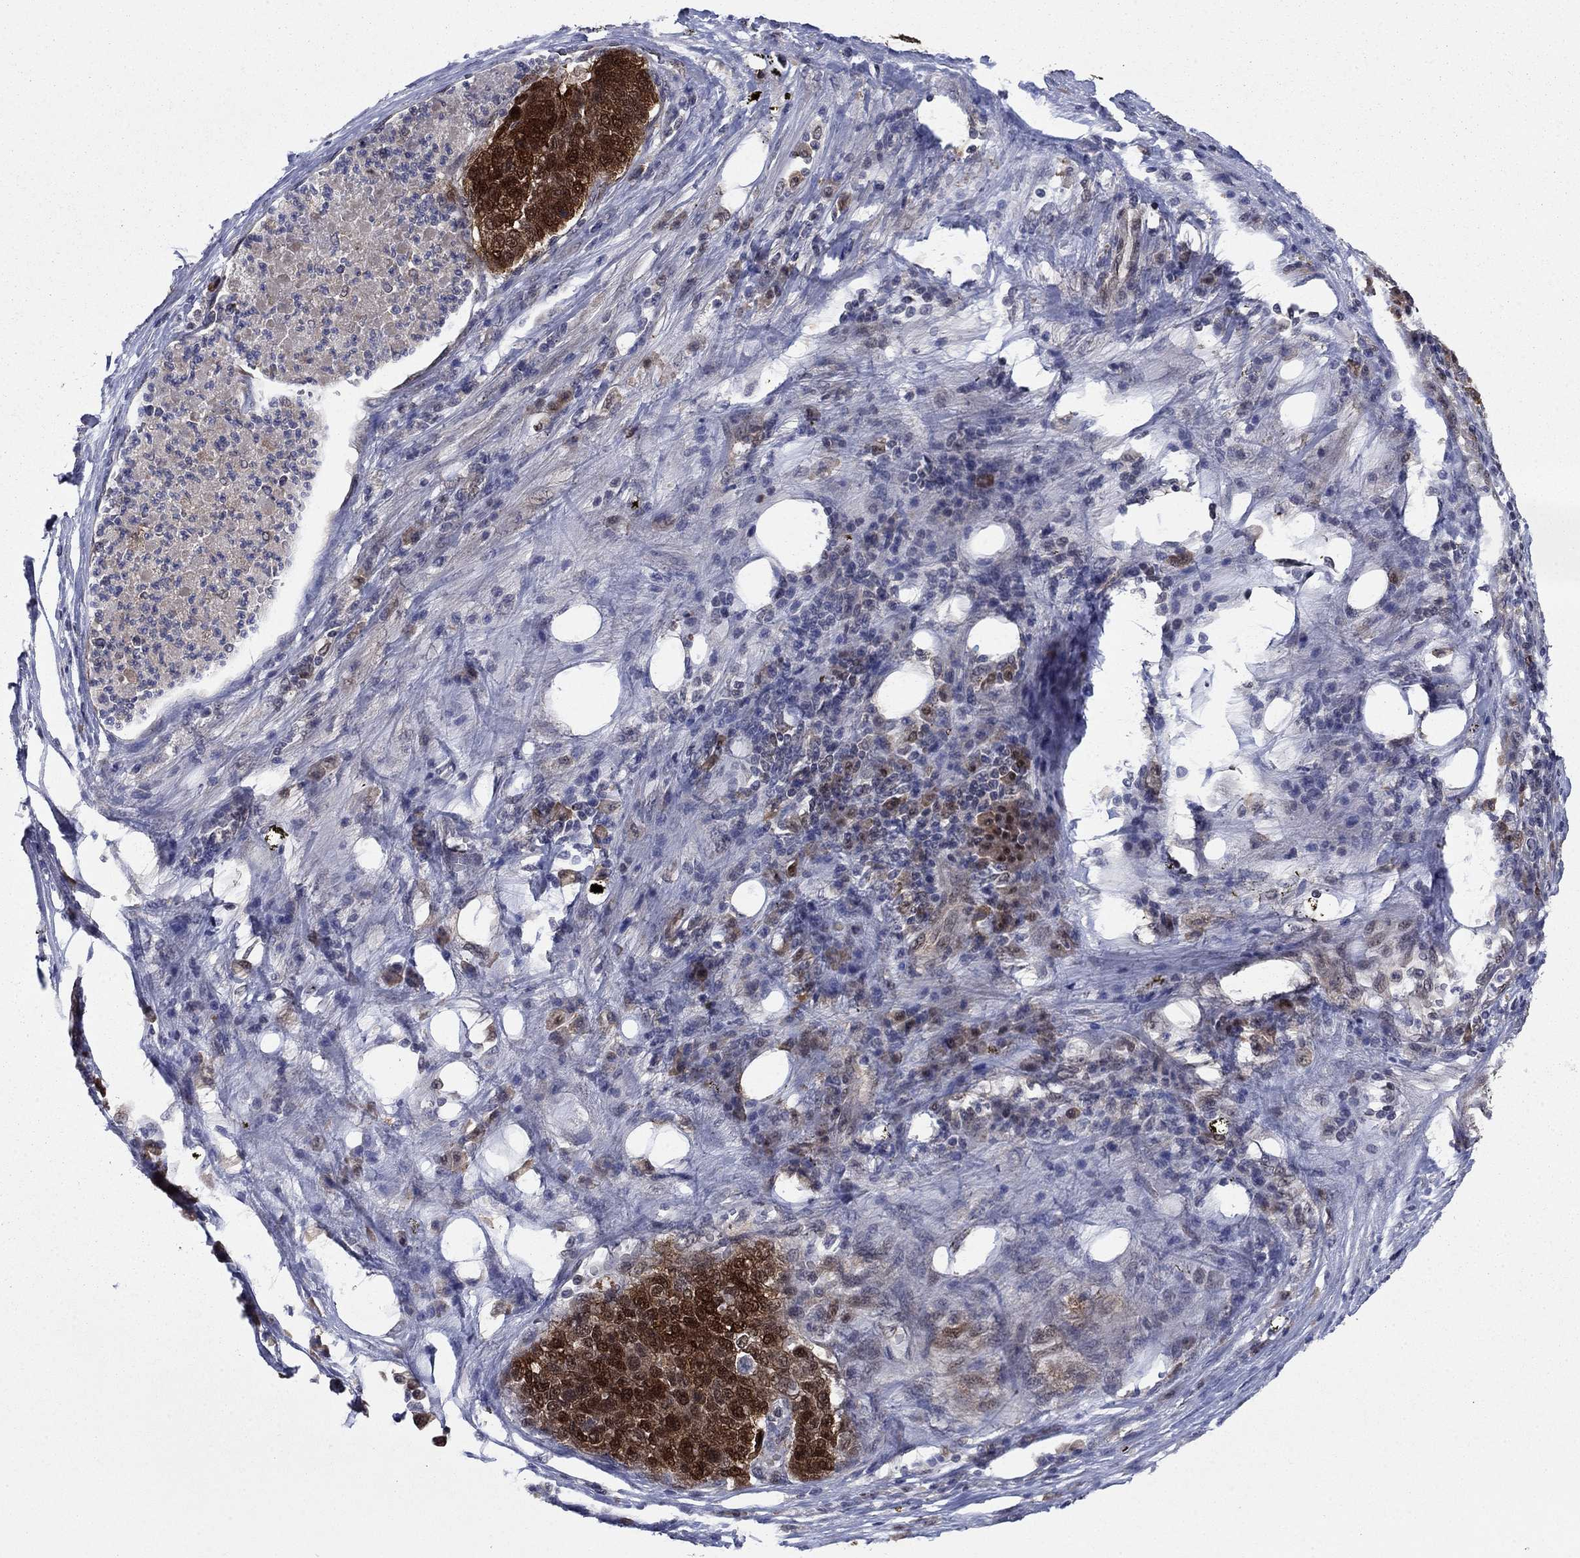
{"staining": {"intensity": "strong", "quantity": "25%-75%", "location": "cytoplasmic/membranous"}, "tissue": "pancreatic cancer", "cell_type": "Tumor cells", "image_type": "cancer", "snomed": [{"axis": "morphology", "description": "Adenocarcinoma, NOS"}, {"axis": "topography", "description": "Pancreas"}], "caption": "Human pancreatic adenocarcinoma stained with a brown dye shows strong cytoplasmic/membranous positive positivity in about 25%-75% of tumor cells.", "gene": "FKBP4", "patient": {"sex": "female", "age": 61}}